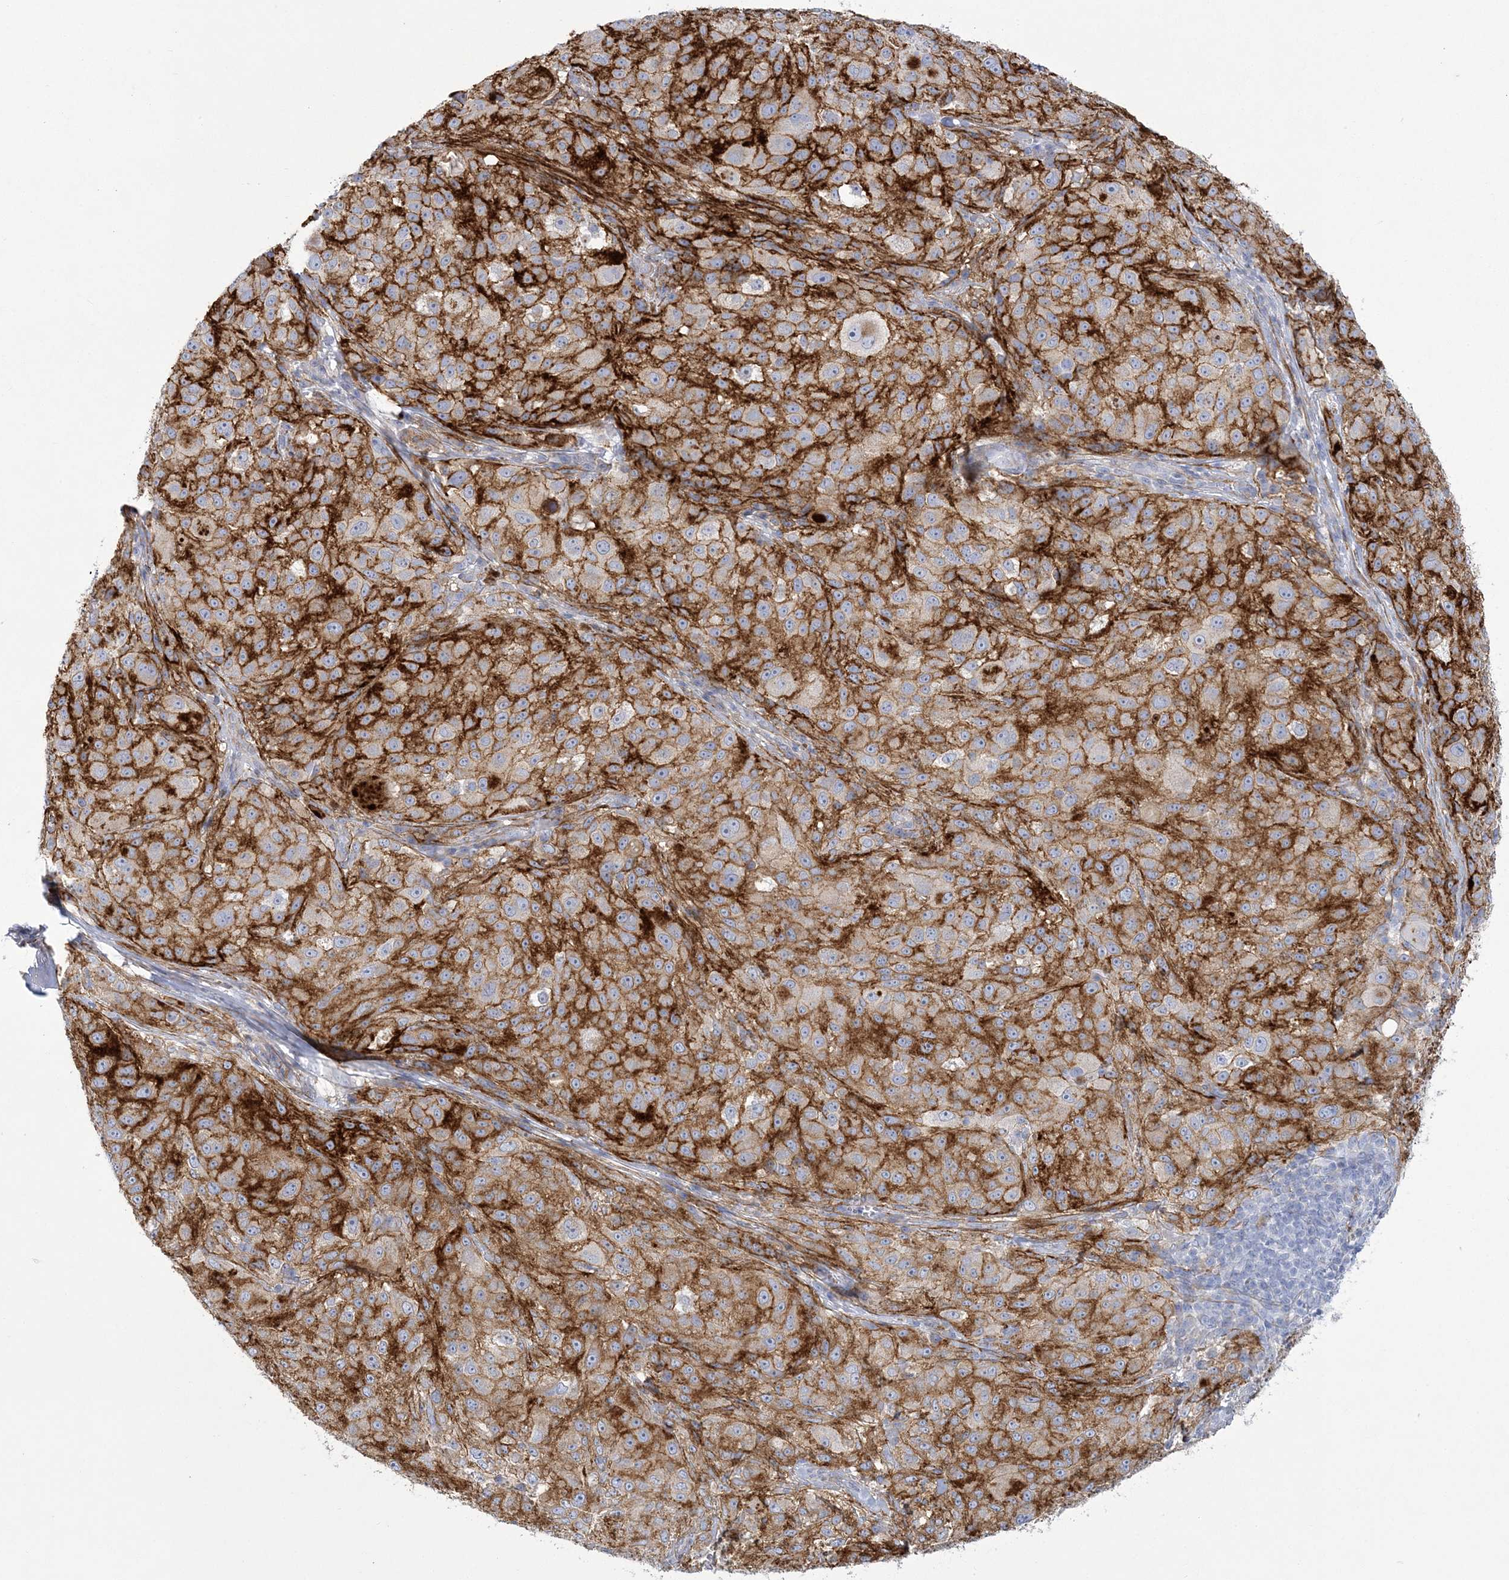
{"staining": {"intensity": "negative", "quantity": "none", "location": "none"}, "tissue": "melanoma", "cell_type": "Tumor cells", "image_type": "cancer", "snomed": [{"axis": "morphology", "description": "Necrosis, NOS"}, {"axis": "morphology", "description": "Malignant melanoma, NOS"}, {"axis": "topography", "description": "Skin"}], "caption": "This is an immunohistochemistry (IHC) image of malignant melanoma. There is no positivity in tumor cells.", "gene": "WDR27", "patient": {"sex": "female", "age": 87}}